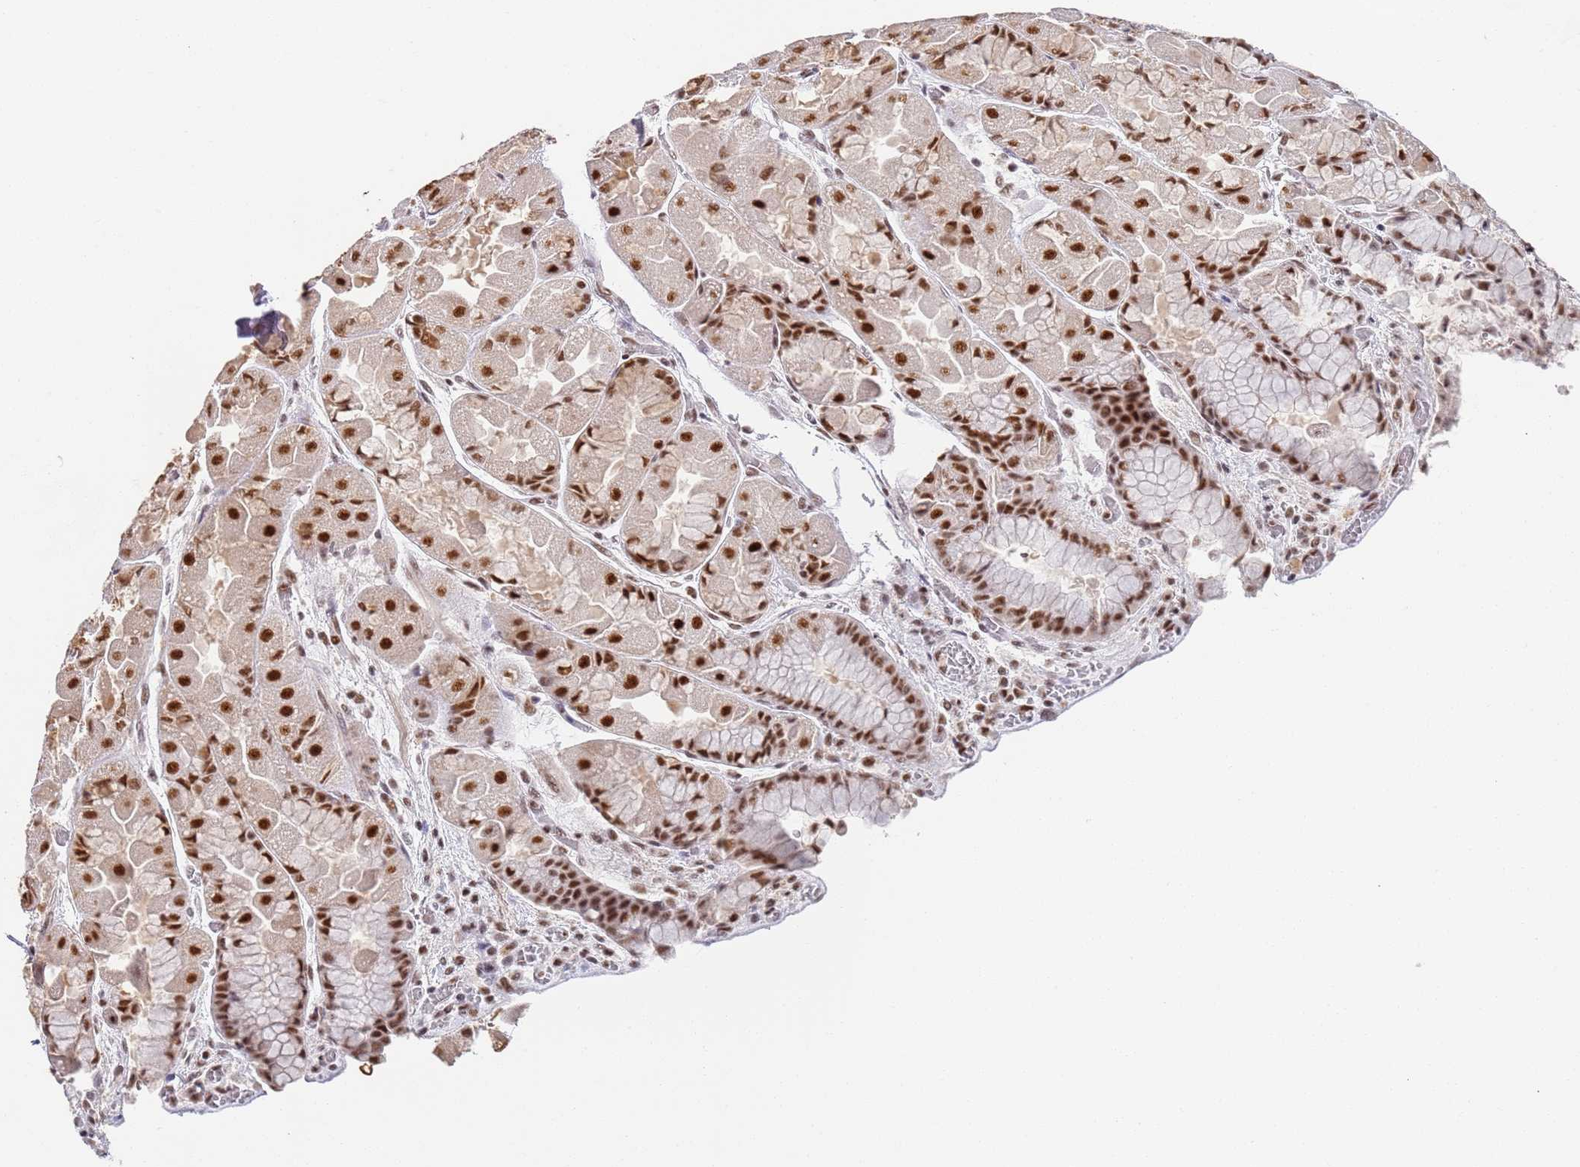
{"staining": {"intensity": "strong", "quantity": ">75%", "location": "nuclear"}, "tissue": "stomach", "cell_type": "Glandular cells", "image_type": "normal", "snomed": [{"axis": "morphology", "description": "Normal tissue, NOS"}, {"axis": "topography", "description": "Stomach"}], "caption": "Glandular cells show high levels of strong nuclear staining in about >75% of cells in benign human stomach. Immunohistochemistry stains the protein of interest in brown and the nuclei are stained blue.", "gene": "AKAP8L", "patient": {"sex": "female", "age": 61}}